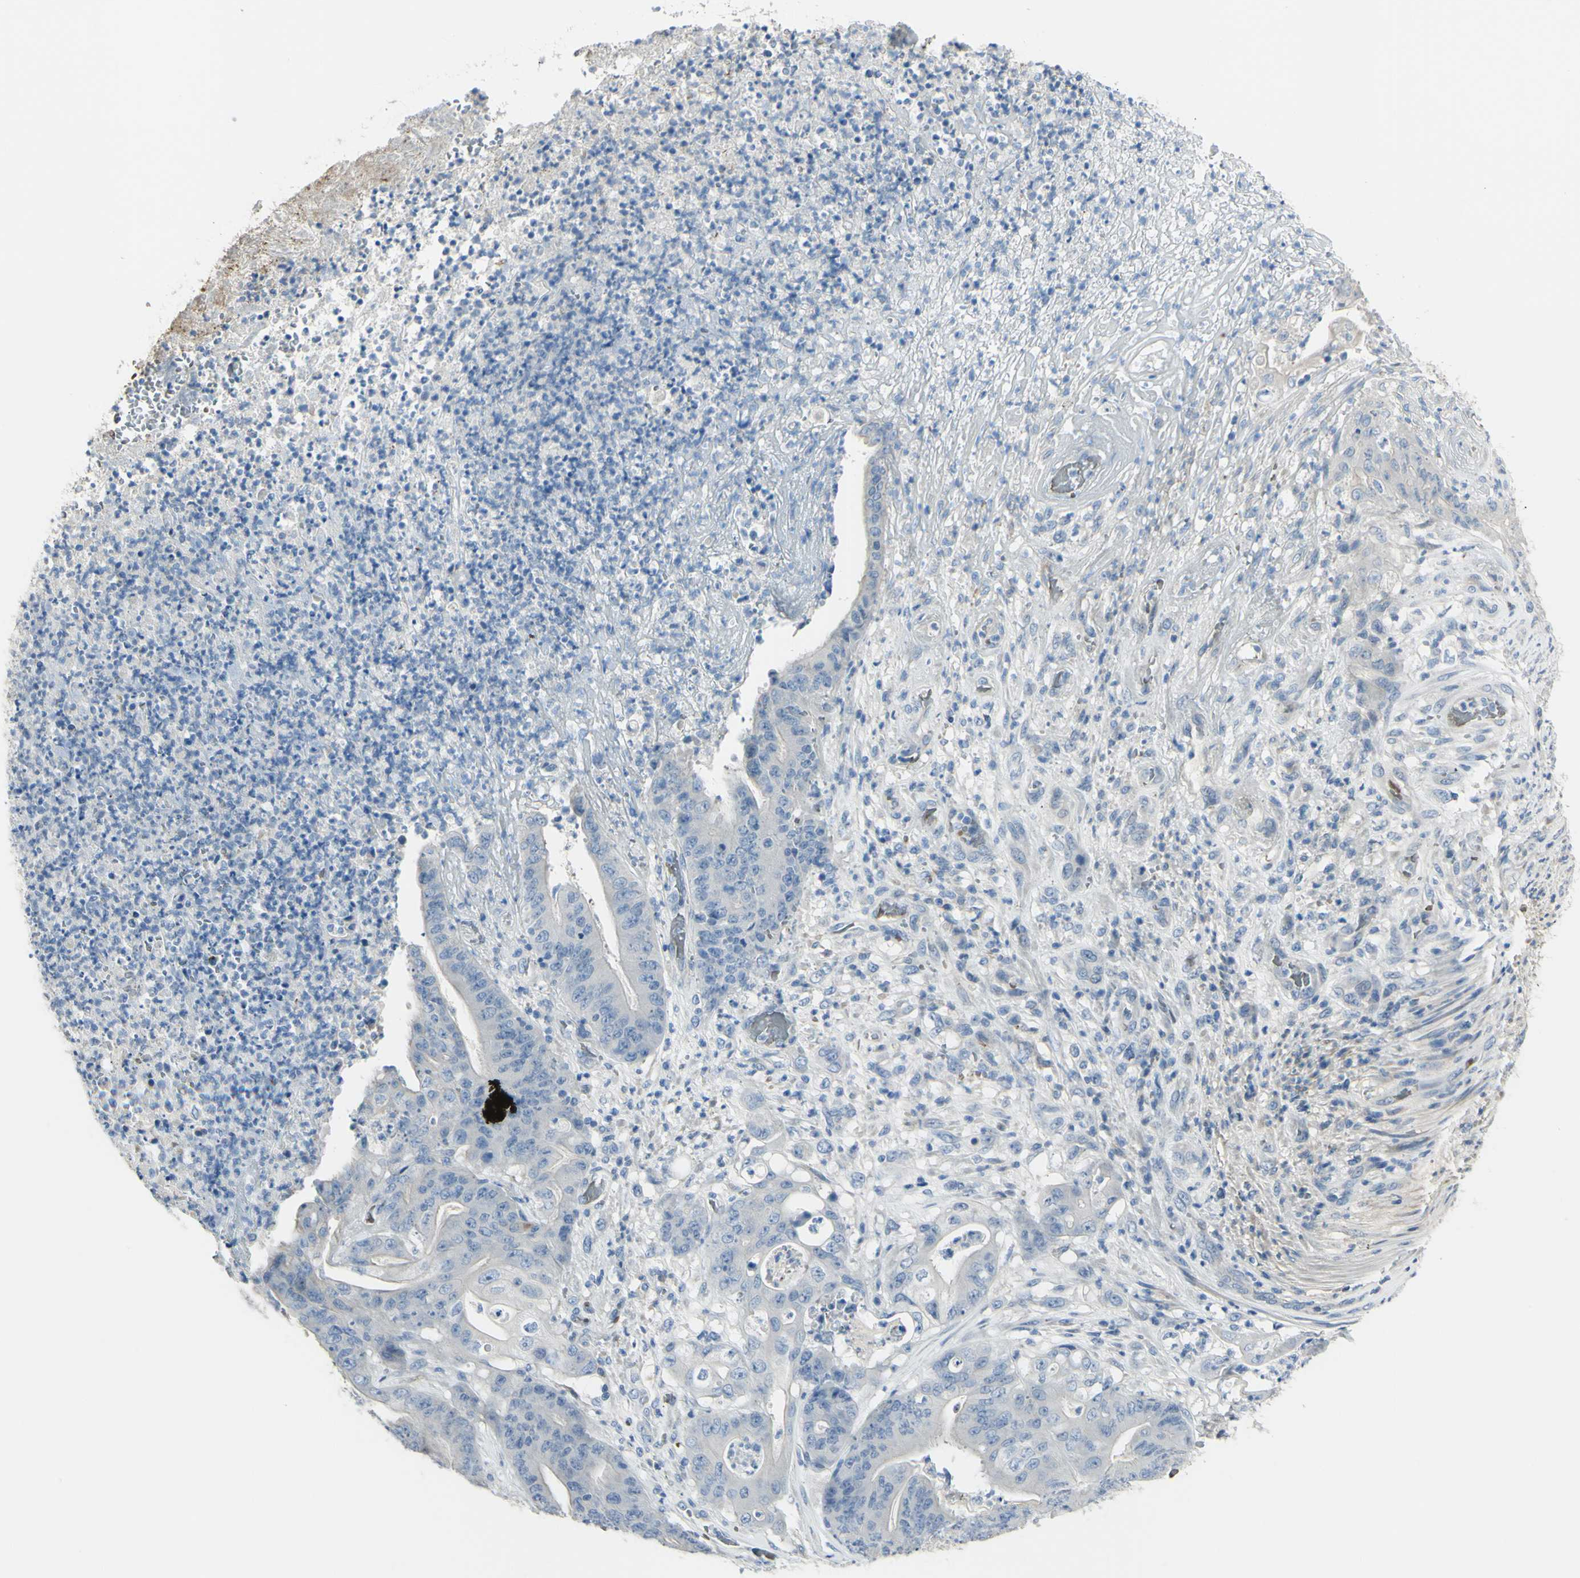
{"staining": {"intensity": "negative", "quantity": "none", "location": "none"}, "tissue": "stomach cancer", "cell_type": "Tumor cells", "image_type": "cancer", "snomed": [{"axis": "morphology", "description": "Adenocarcinoma, NOS"}, {"axis": "topography", "description": "Stomach"}], "caption": "A high-resolution photomicrograph shows immunohistochemistry staining of stomach cancer (adenocarcinoma), which reveals no significant positivity in tumor cells.", "gene": "NCBP2L", "patient": {"sex": "female", "age": 73}}